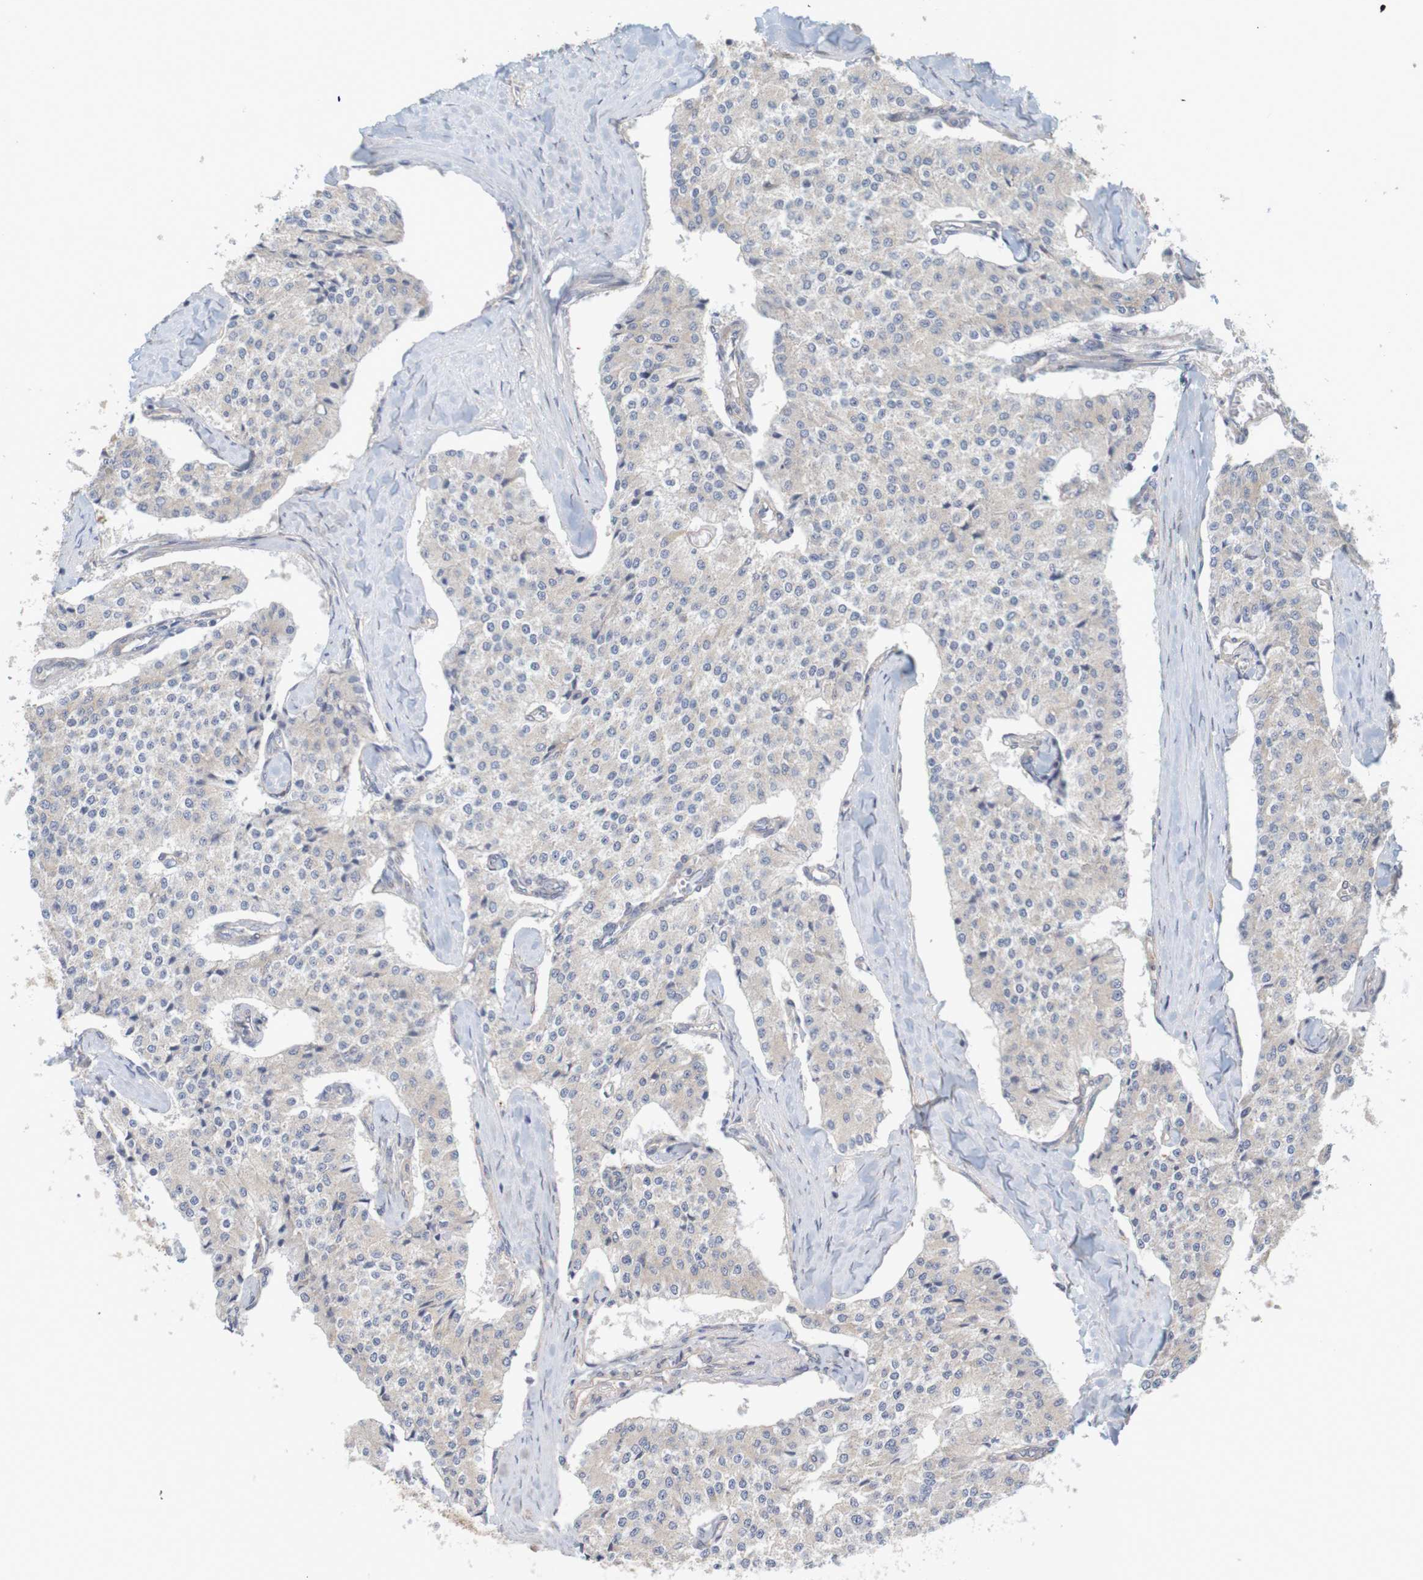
{"staining": {"intensity": "weak", "quantity": "<25%", "location": "cytoplasmic/membranous"}, "tissue": "carcinoid", "cell_type": "Tumor cells", "image_type": "cancer", "snomed": [{"axis": "morphology", "description": "Carcinoid, malignant, NOS"}, {"axis": "topography", "description": "Colon"}], "caption": "The image displays no significant staining in tumor cells of carcinoid (malignant).", "gene": "KRT23", "patient": {"sex": "female", "age": 52}}